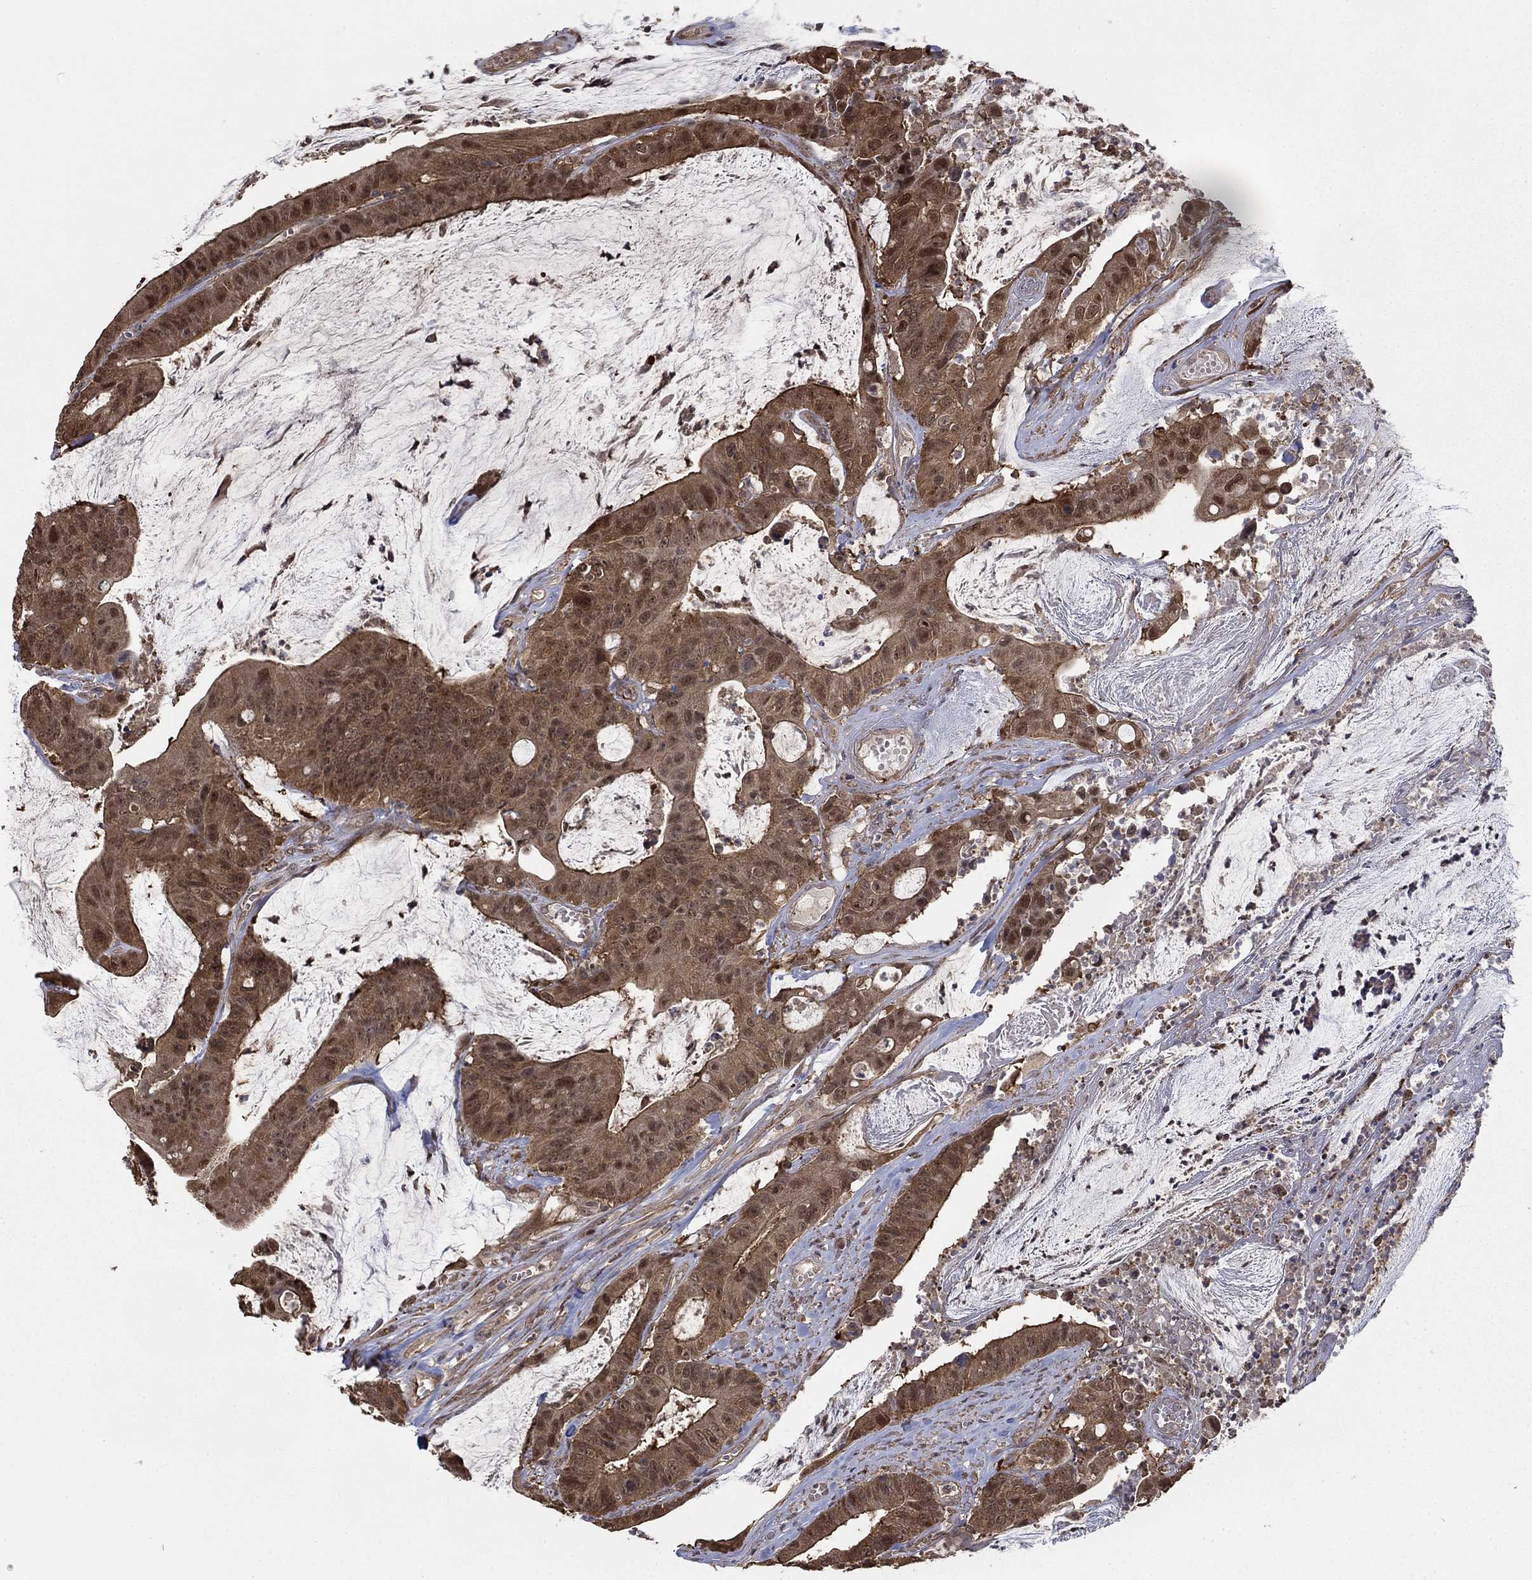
{"staining": {"intensity": "moderate", "quantity": "25%-75%", "location": "cytoplasmic/membranous"}, "tissue": "colorectal cancer", "cell_type": "Tumor cells", "image_type": "cancer", "snomed": [{"axis": "morphology", "description": "Adenocarcinoma, NOS"}, {"axis": "topography", "description": "Colon"}], "caption": "Moderate cytoplasmic/membranous staining for a protein is present in approximately 25%-75% of tumor cells of colorectal cancer (adenocarcinoma) using IHC.", "gene": "RNF114", "patient": {"sex": "female", "age": 69}}